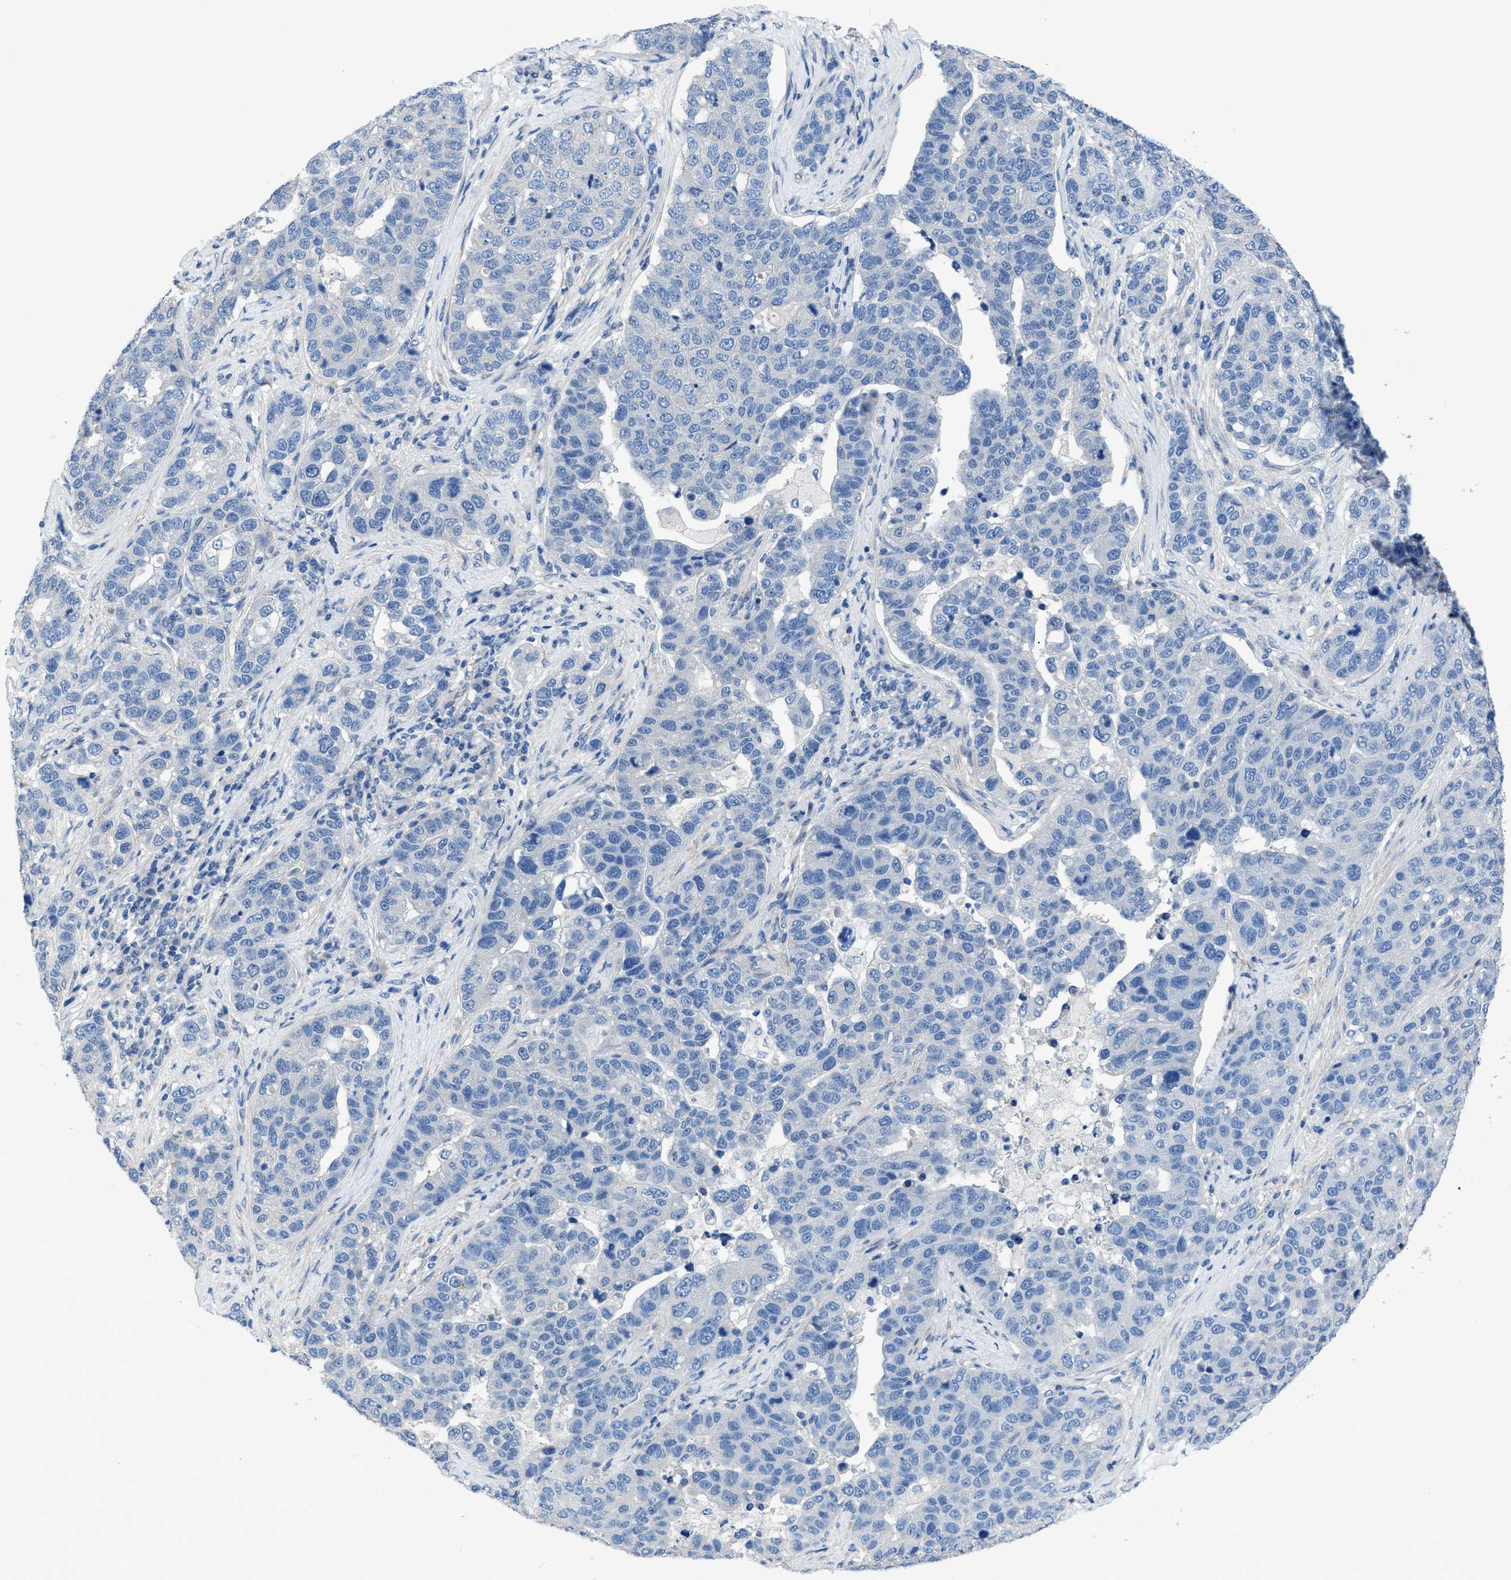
{"staining": {"intensity": "negative", "quantity": "none", "location": "none"}, "tissue": "pancreatic cancer", "cell_type": "Tumor cells", "image_type": "cancer", "snomed": [{"axis": "morphology", "description": "Adenocarcinoma, NOS"}, {"axis": "topography", "description": "Pancreas"}], "caption": "High magnification brightfield microscopy of pancreatic adenocarcinoma stained with DAB (3,3'-diaminobenzidine) (brown) and counterstained with hematoxylin (blue): tumor cells show no significant positivity.", "gene": "ITPR1", "patient": {"sex": "female", "age": 61}}